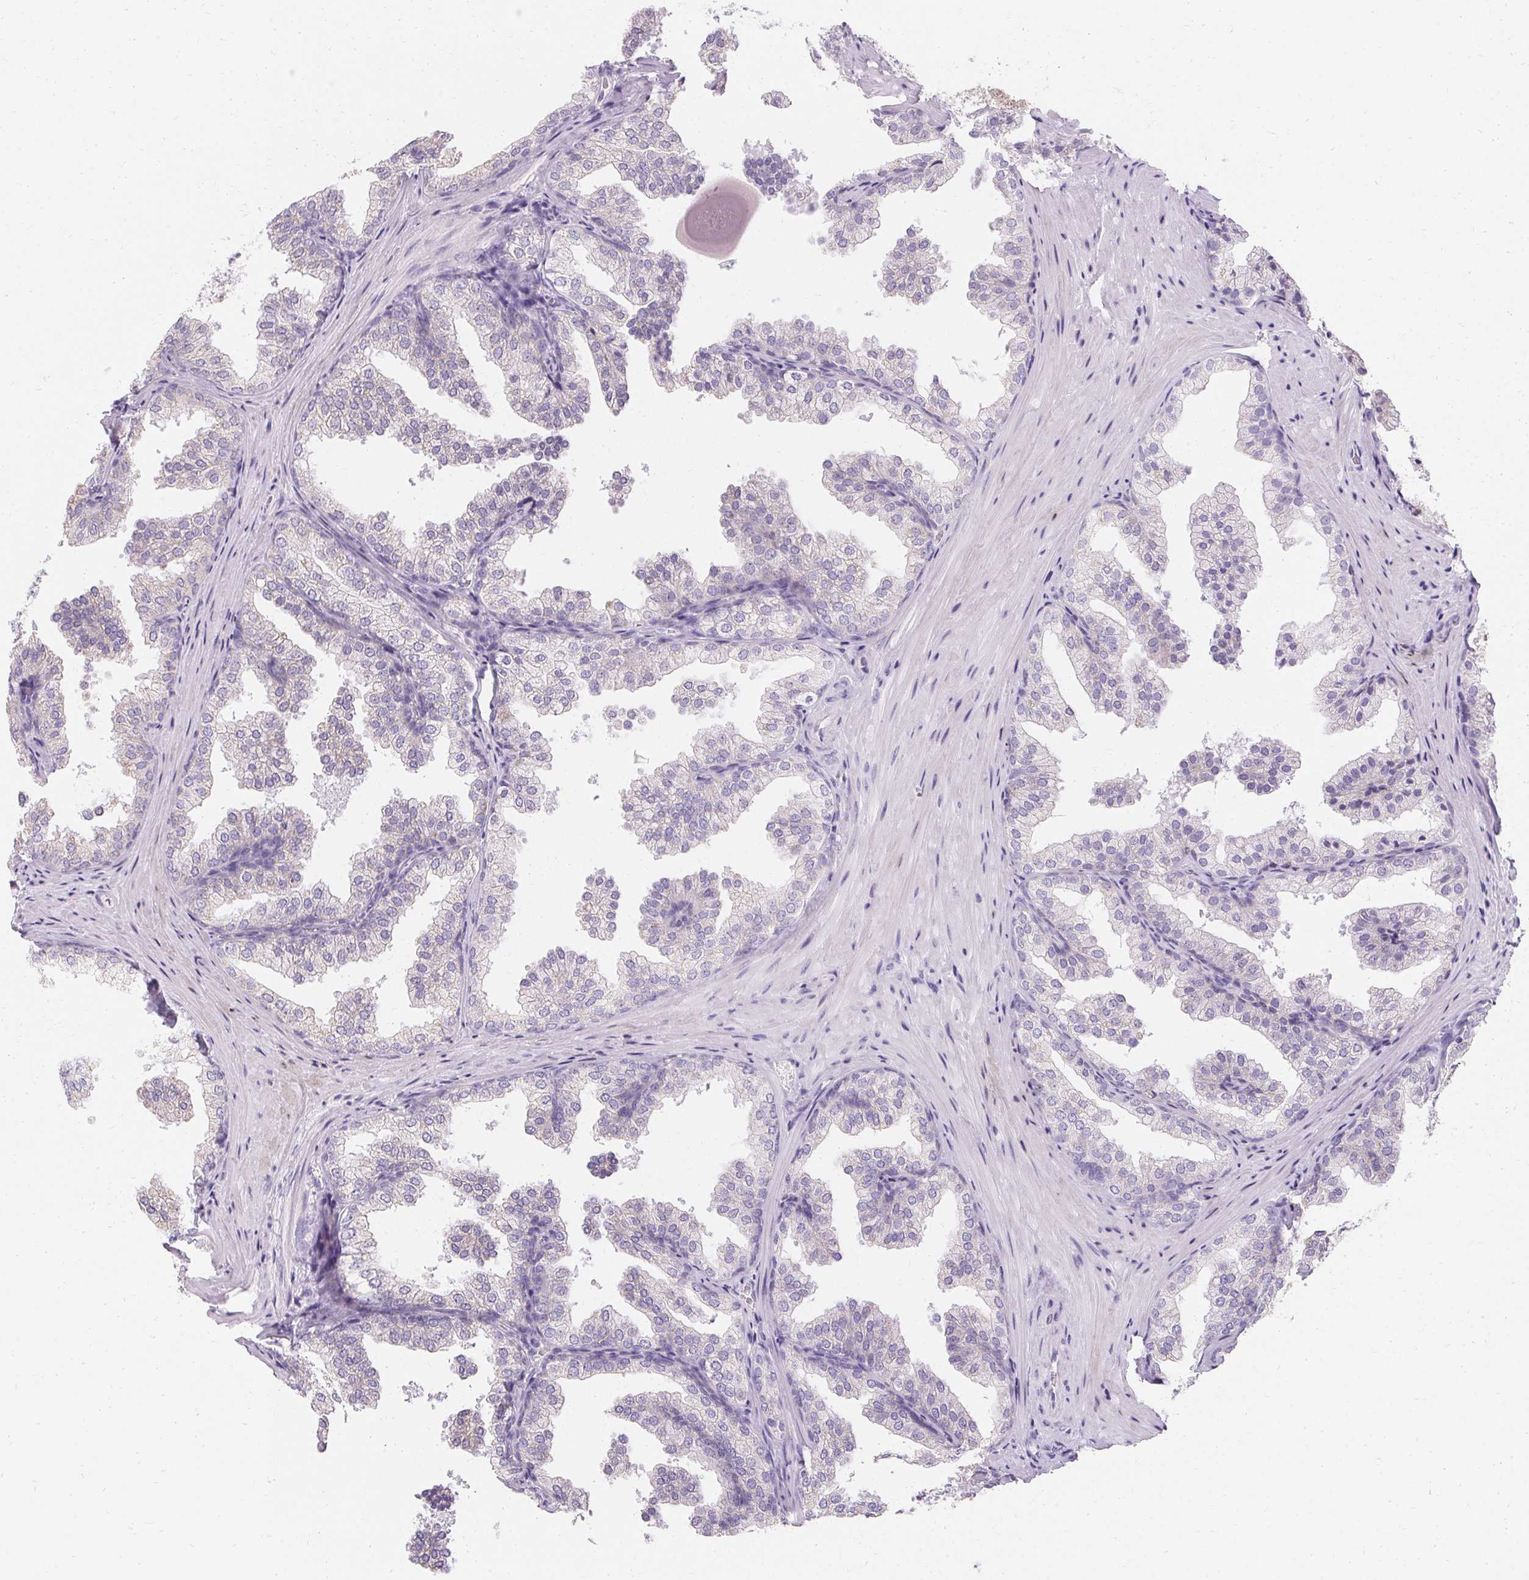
{"staining": {"intensity": "negative", "quantity": "none", "location": "none"}, "tissue": "prostate", "cell_type": "Glandular cells", "image_type": "normal", "snomed": [{"axis": "morphology", "description": "Normal tissue, NOS"}, {"axis": "topography", "description": "Prostate"}], "caption": "Photomicrograph shows no significant protein positivity in glandular cells of unremarkable prostate.", "gene": "ASGR2", "patient": {"sex": "male", "age": 37}}